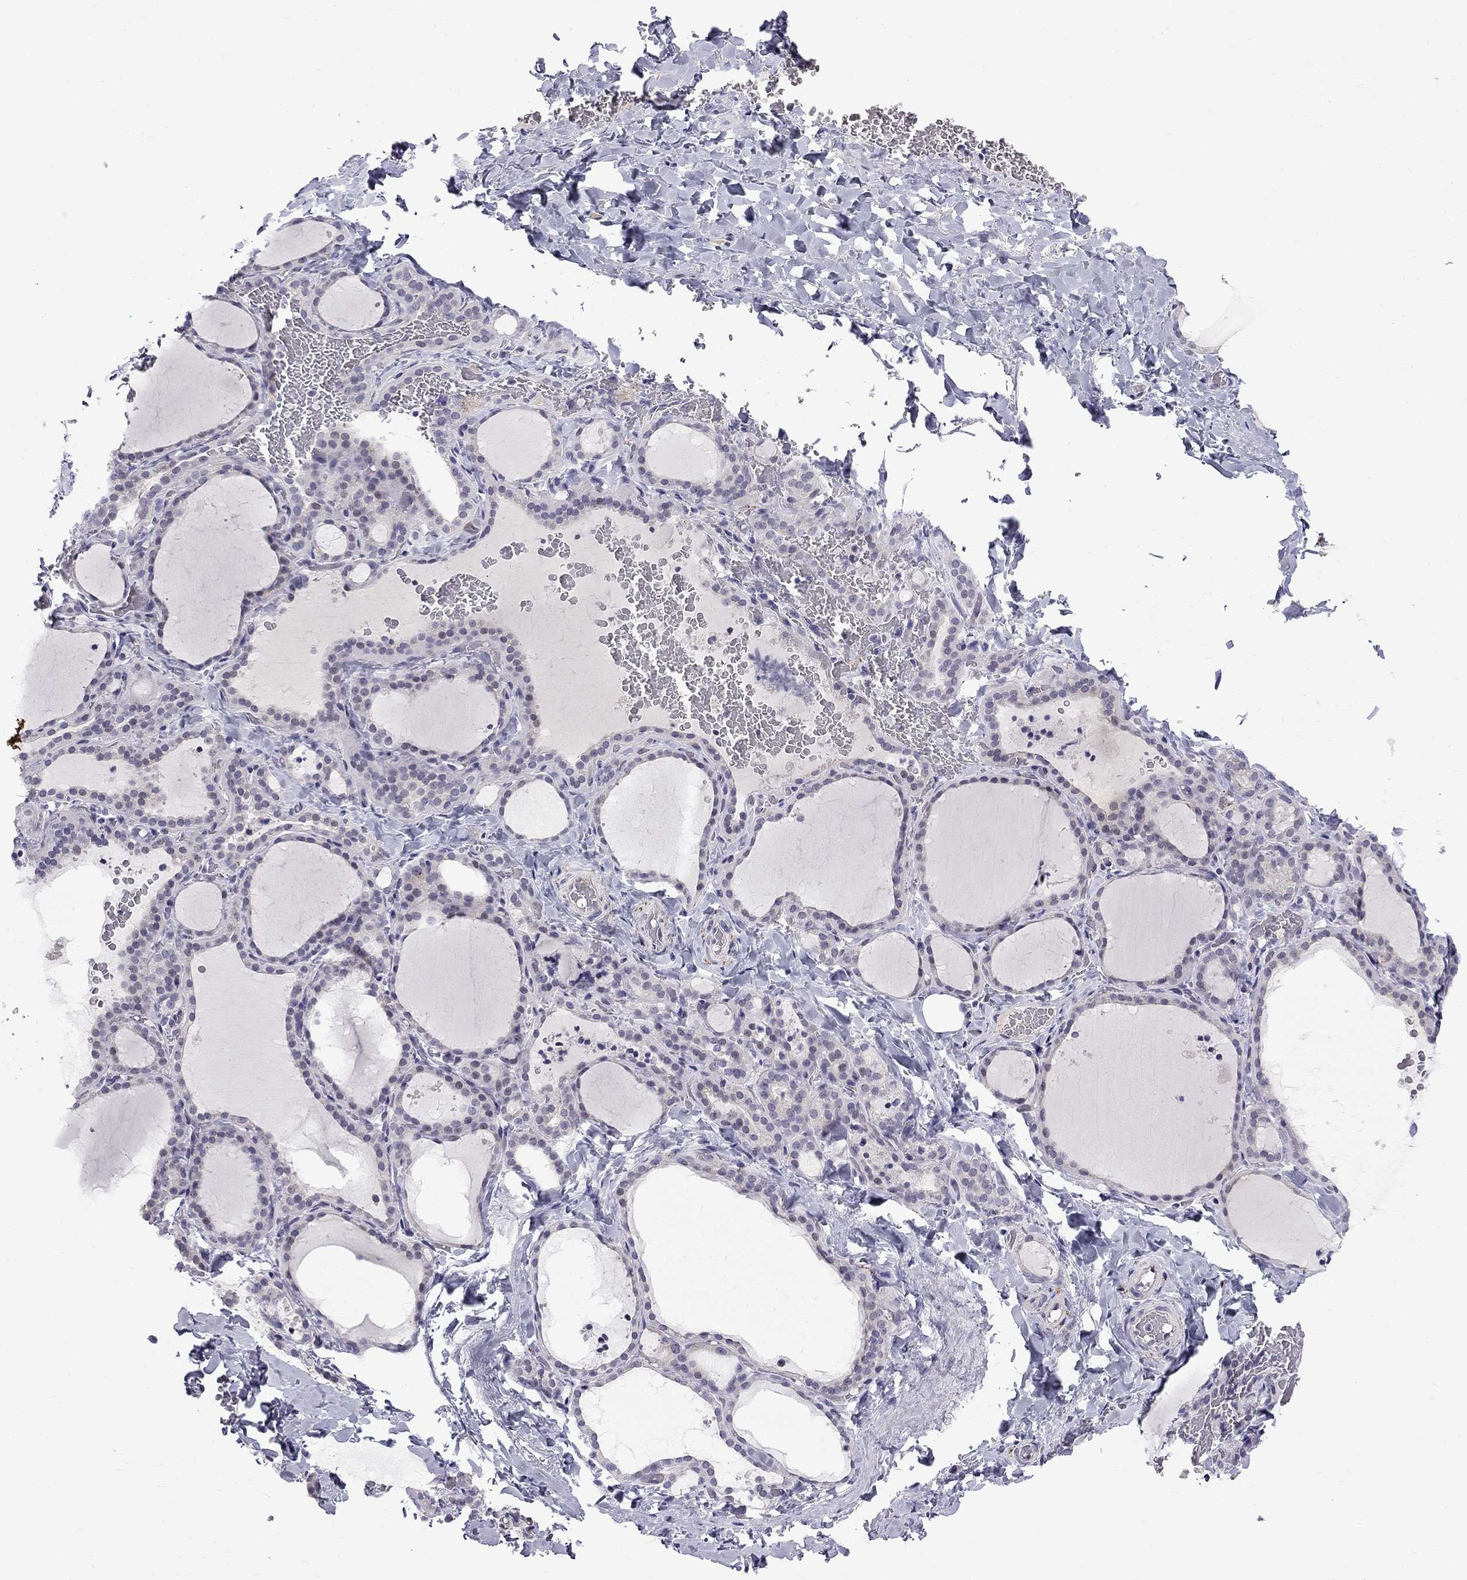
{"staining": {"intensity": "negative", "quantity": "none", "location": "none"}, "tissue": "thyroid gland", "cell_type": "Glandular cells", "image_type": "normal", "snomed": [{"axis": "morphology", "description": "Normal tissue, NOS"}, {"axis": "topography", "description": "Thyroid gland"}], "caption": "Immunohistochemistry photomicrograph of normal human thyroid gland stained for a protein (brown), which reveals no staining in glandular cells.", "gene": "RTL9", "patient": {"sex": "female", "age": 22}}